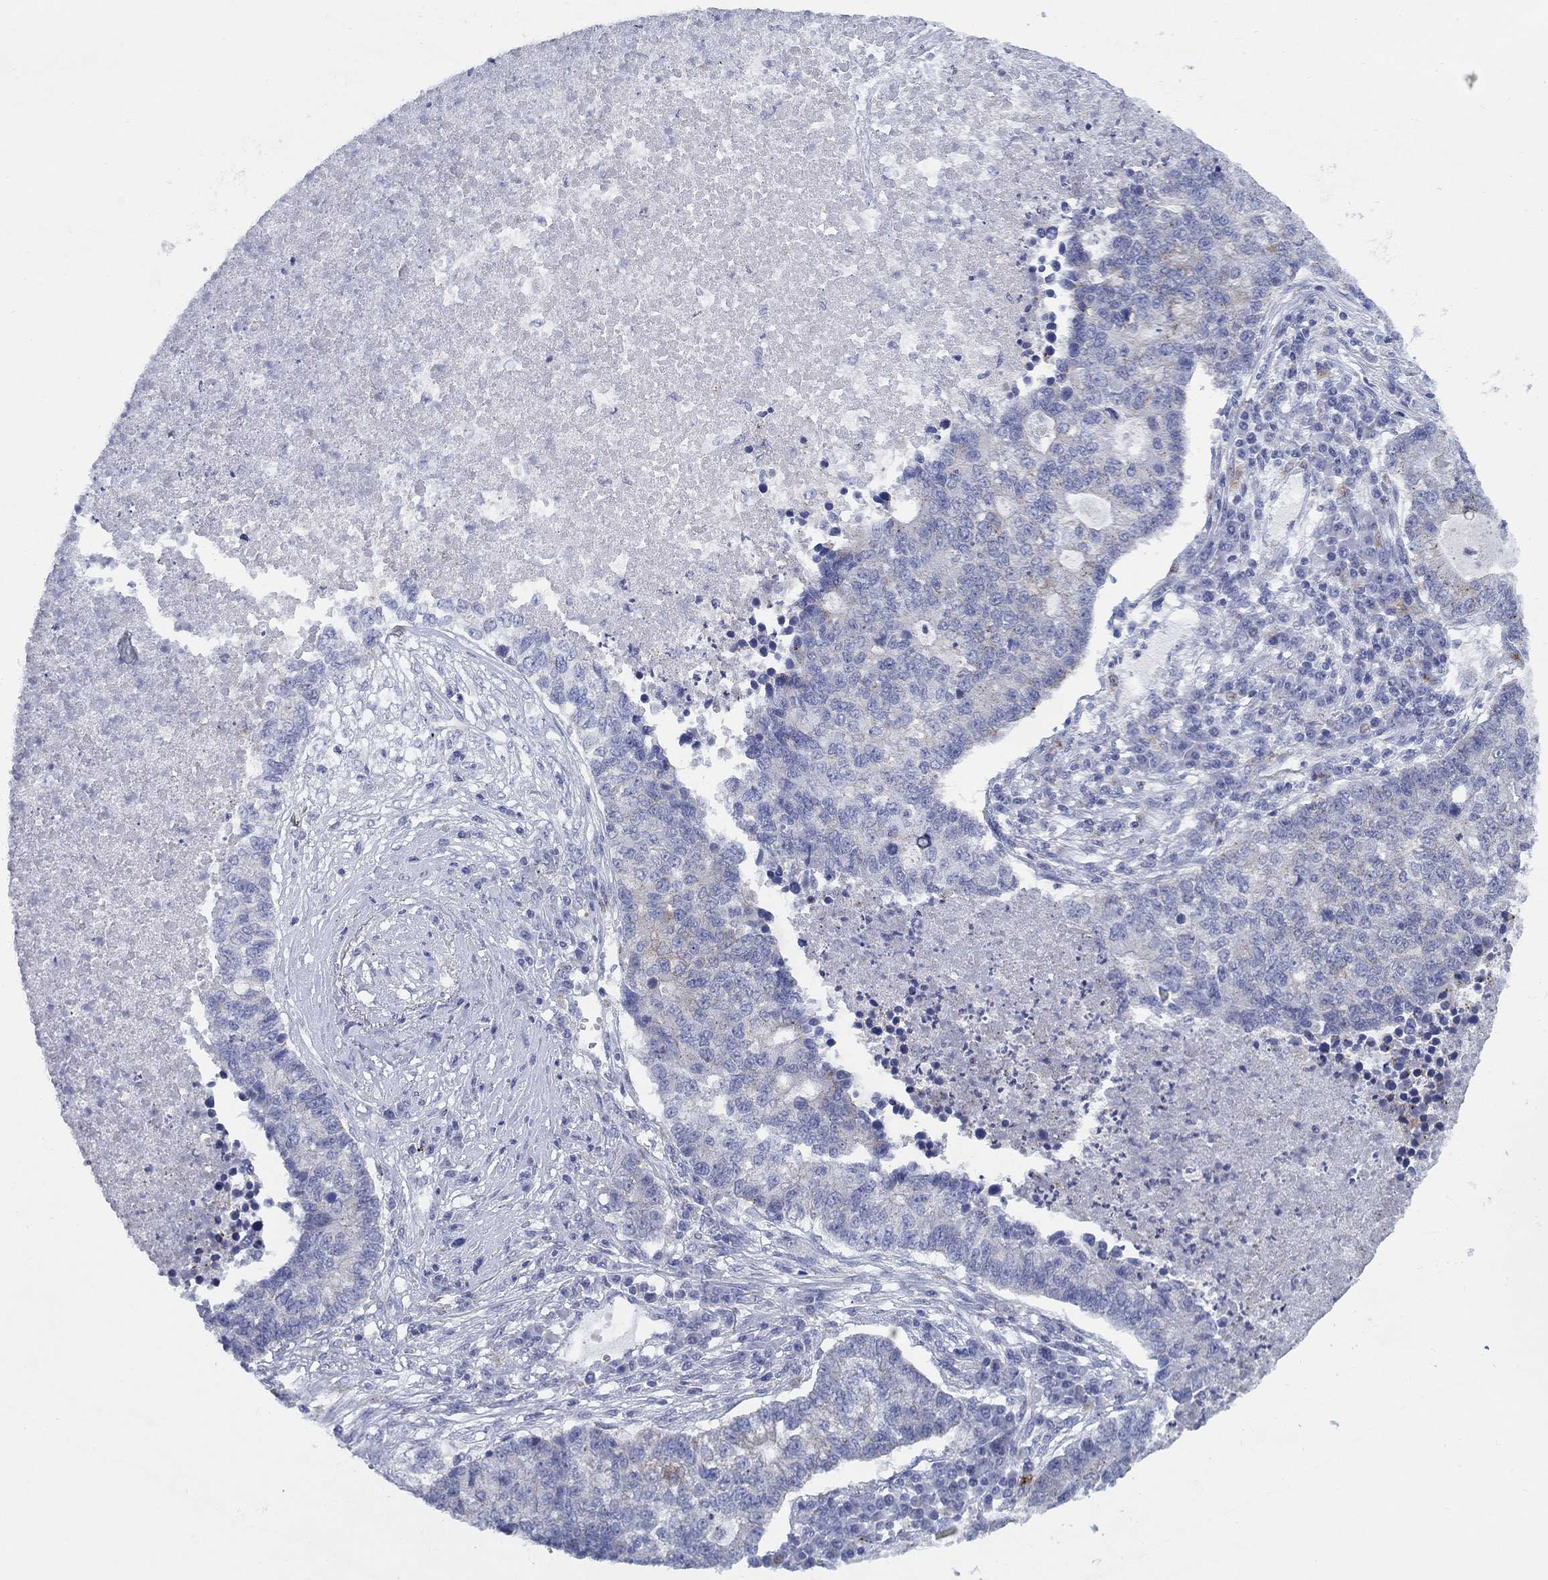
{"staining": {"intensity": "negative", "quantity": "none", "location": "none"}, "tissue": "lung cancer", "cell_type": "Tumor cells", "image_type": "cancer", "snomed": [{"axis": "morphology", "description": "Adenocarcinoma, NOS"}, {"axis": "topography", "description": "Lung"}], "caption": "An image of lung adenocarcinoma stained for a protein reveals no brown staining in tumor cells. (Brightfield microscopy of DAB (3,3'-diaminobenzidine) immunohistochemistry at high magnification).", "gene": "RAP1GAP", "patient": {"sex": "male", "age": 57}}